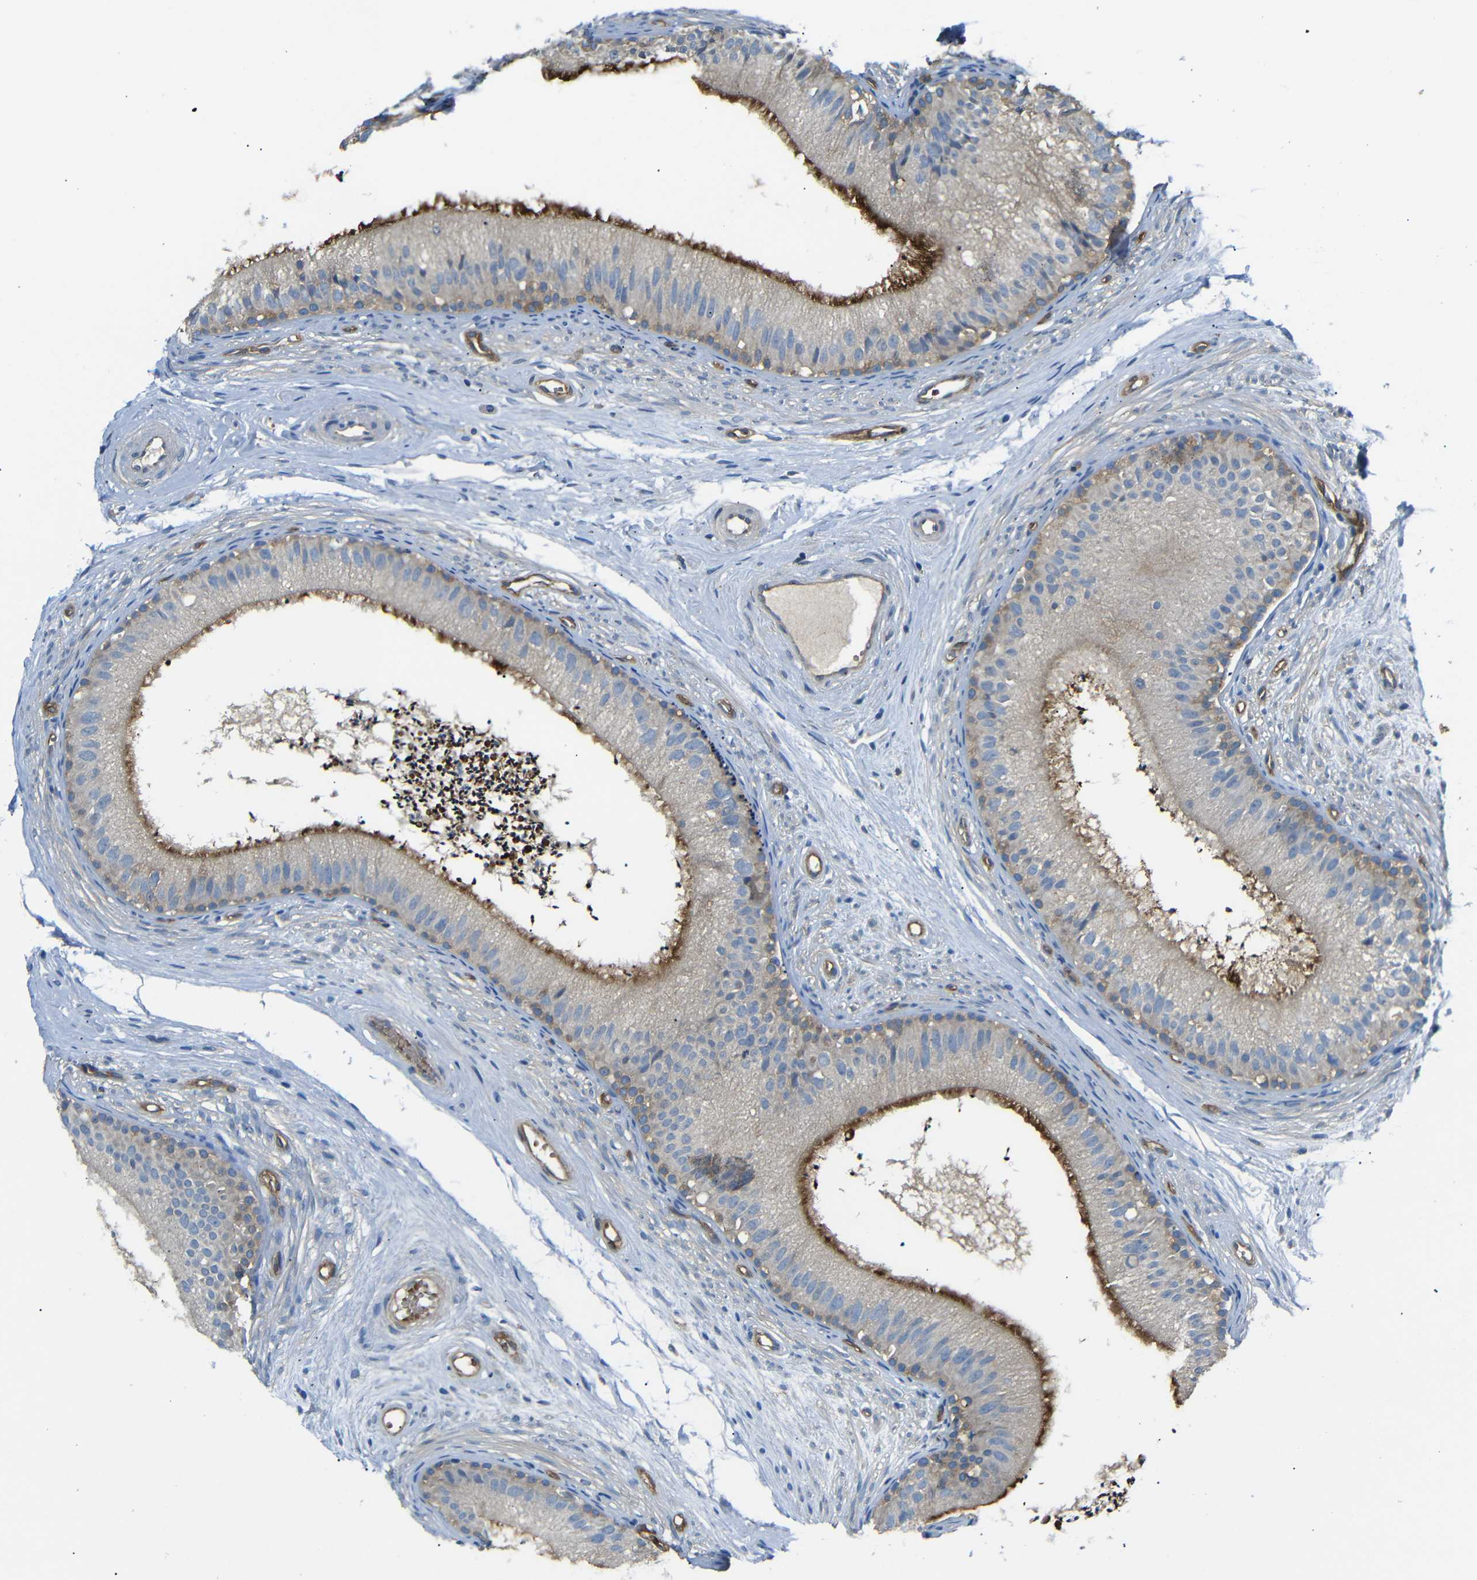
{"staining": {"intensity": "moderate", "quantity": ">75%", "location": "cytoplasmic/membranous"}, "tissue": "epididymis", "cell_type": "Glandular cells", "image_type": "normal", "snomed": [{"axis": "morphology", "description": "Normal tissue, NOS"}, {"axis": "topography", "description": "Epididymis"}], "caption": "Immunohistochemical staining of normal epididymis demonstrates medium levels of moderate cytoplasmic/membranous staining in about >75% of glandular cells.", "gene": "MYO1B", "patient": {"sex": "male", "age": 56}}